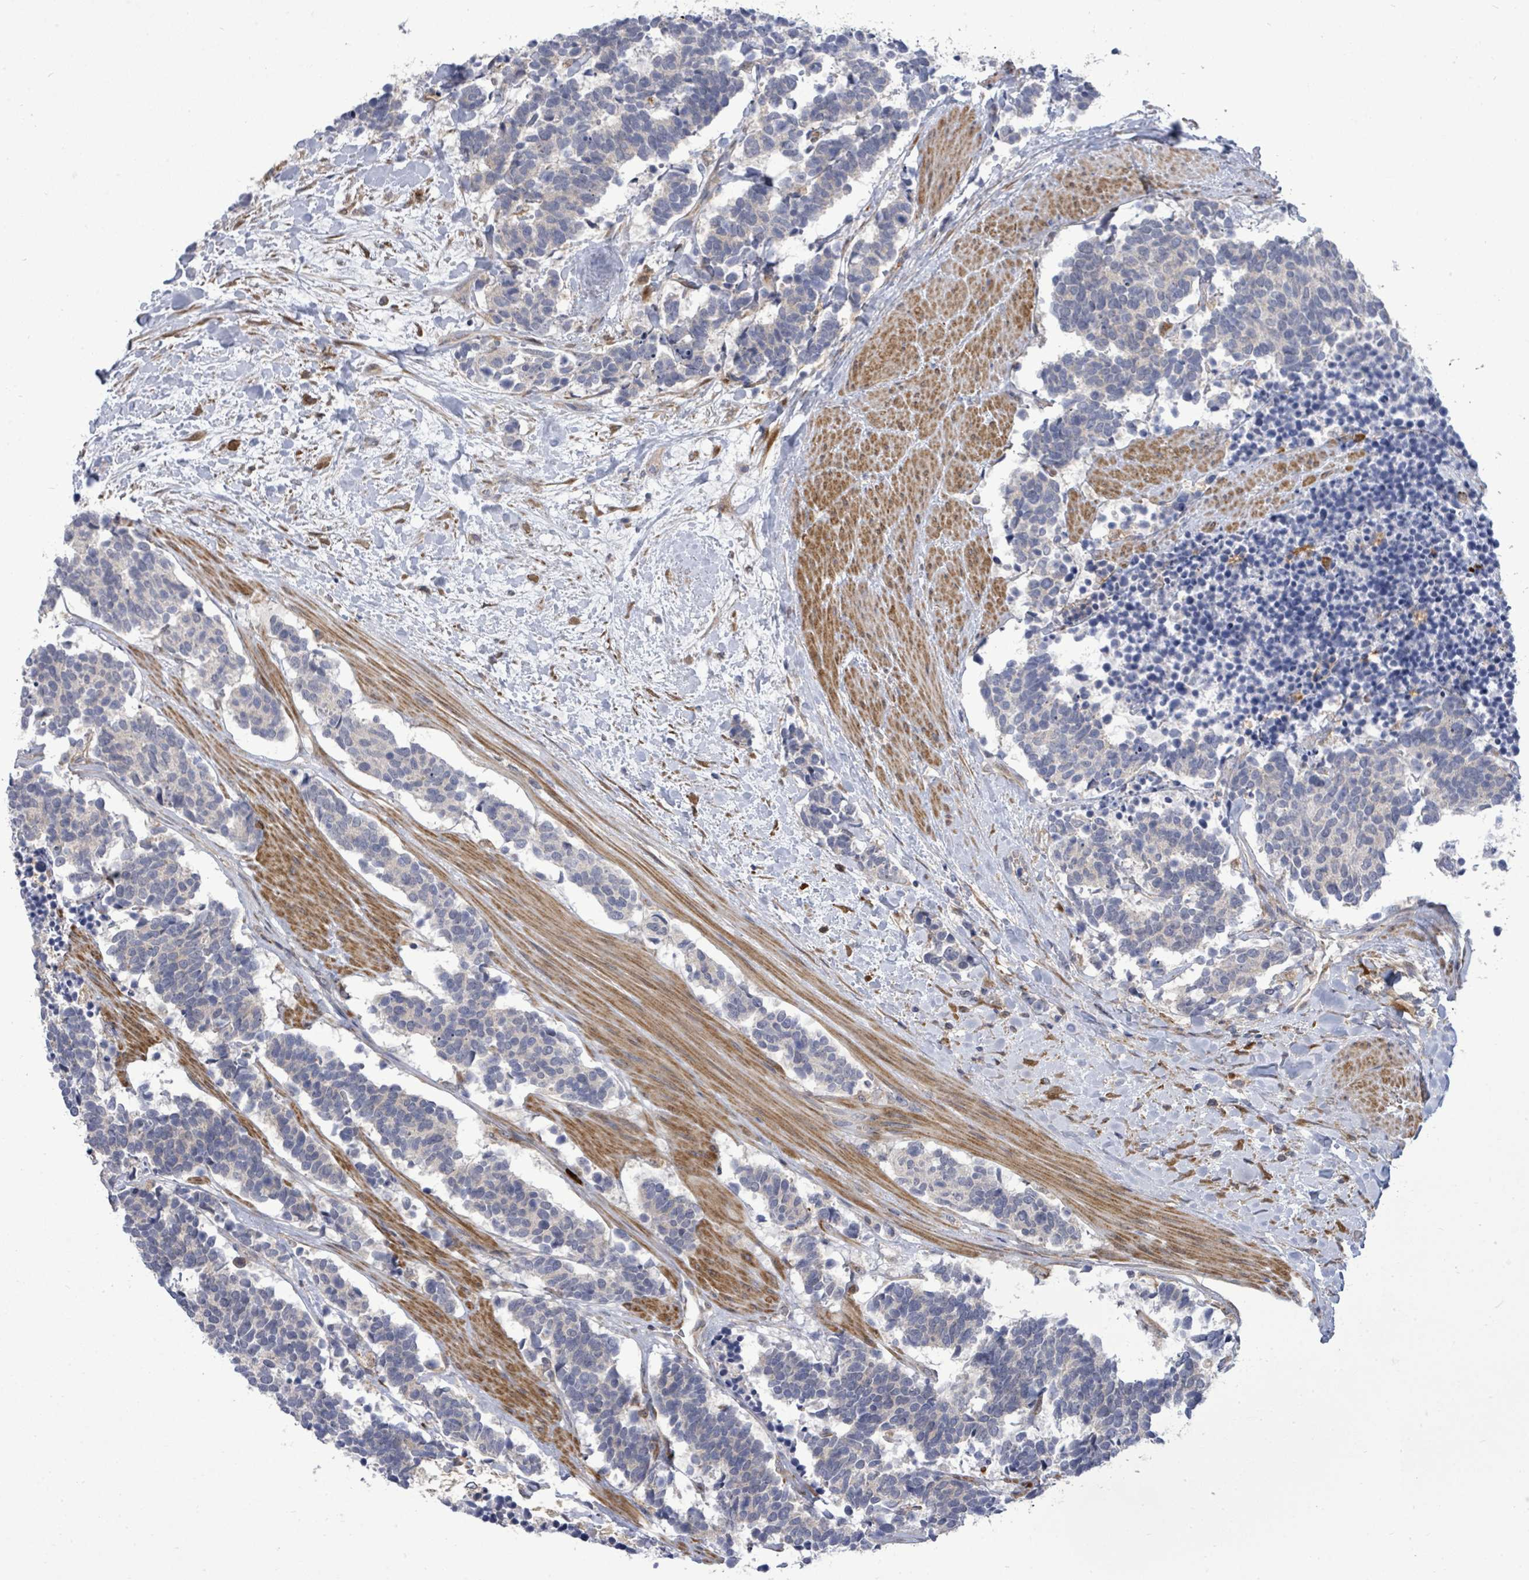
{"staining": {"intensity": "negative", "quantity": "none", "location": "none"}, "tissue": "carcinoid", "cell_type": "Tumor cells", "image_type": "cancer", "snomed": [{"axis": "morphology", "description": "Carcinoma, NOS"}, {"axis": "morphology", "description": "Carcinoid, malignant, NOS"}, {"axis": "topography", "description": "Prostate"}], "caption": "There is no significant positivity in tumor cells of carcinoma.", "gene": "SAR1A", "patient": {"sex": "male", "age": 57}}